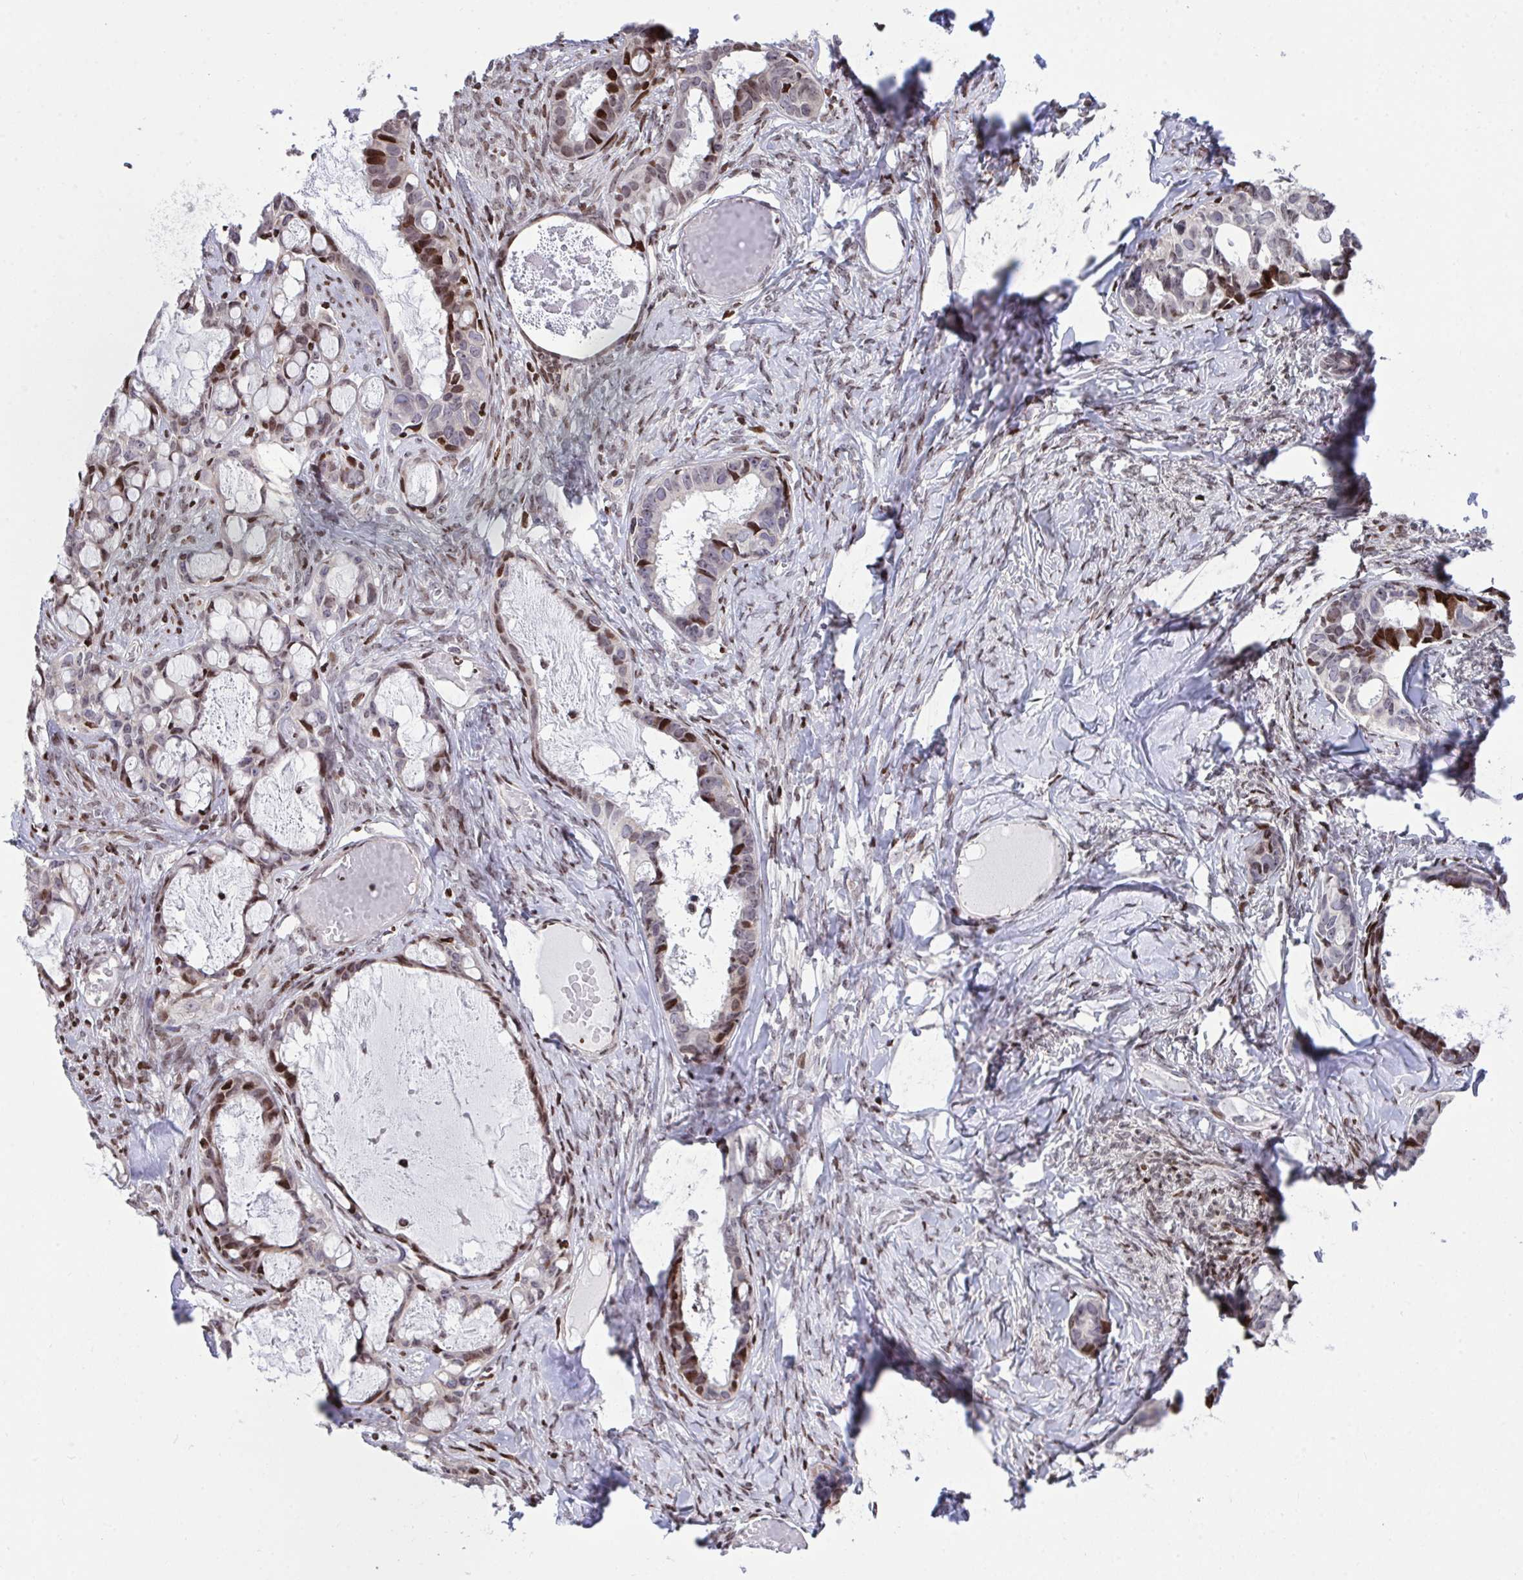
{"staining": {"intensity": "moderate", "quantity": "<25%", "location": "nuclear"}, "tissue": "ovarian cancer", "cell_type": "Tumor cells", "image_type": "cancer", "snomed": [{"axis": "morphology", "description": "Cystadenocarcinoma, serous, NOS"}, {"axis": "topography", "description": "Ovary"}], "caption": "Immunohistochemical staining of ovarian cancer shows low levels of moderate nuclear protein expression in approximately <25% of tumor cells.", "gene": "RAPGEF5", "patient": {"sex": "female", "age": 69}}